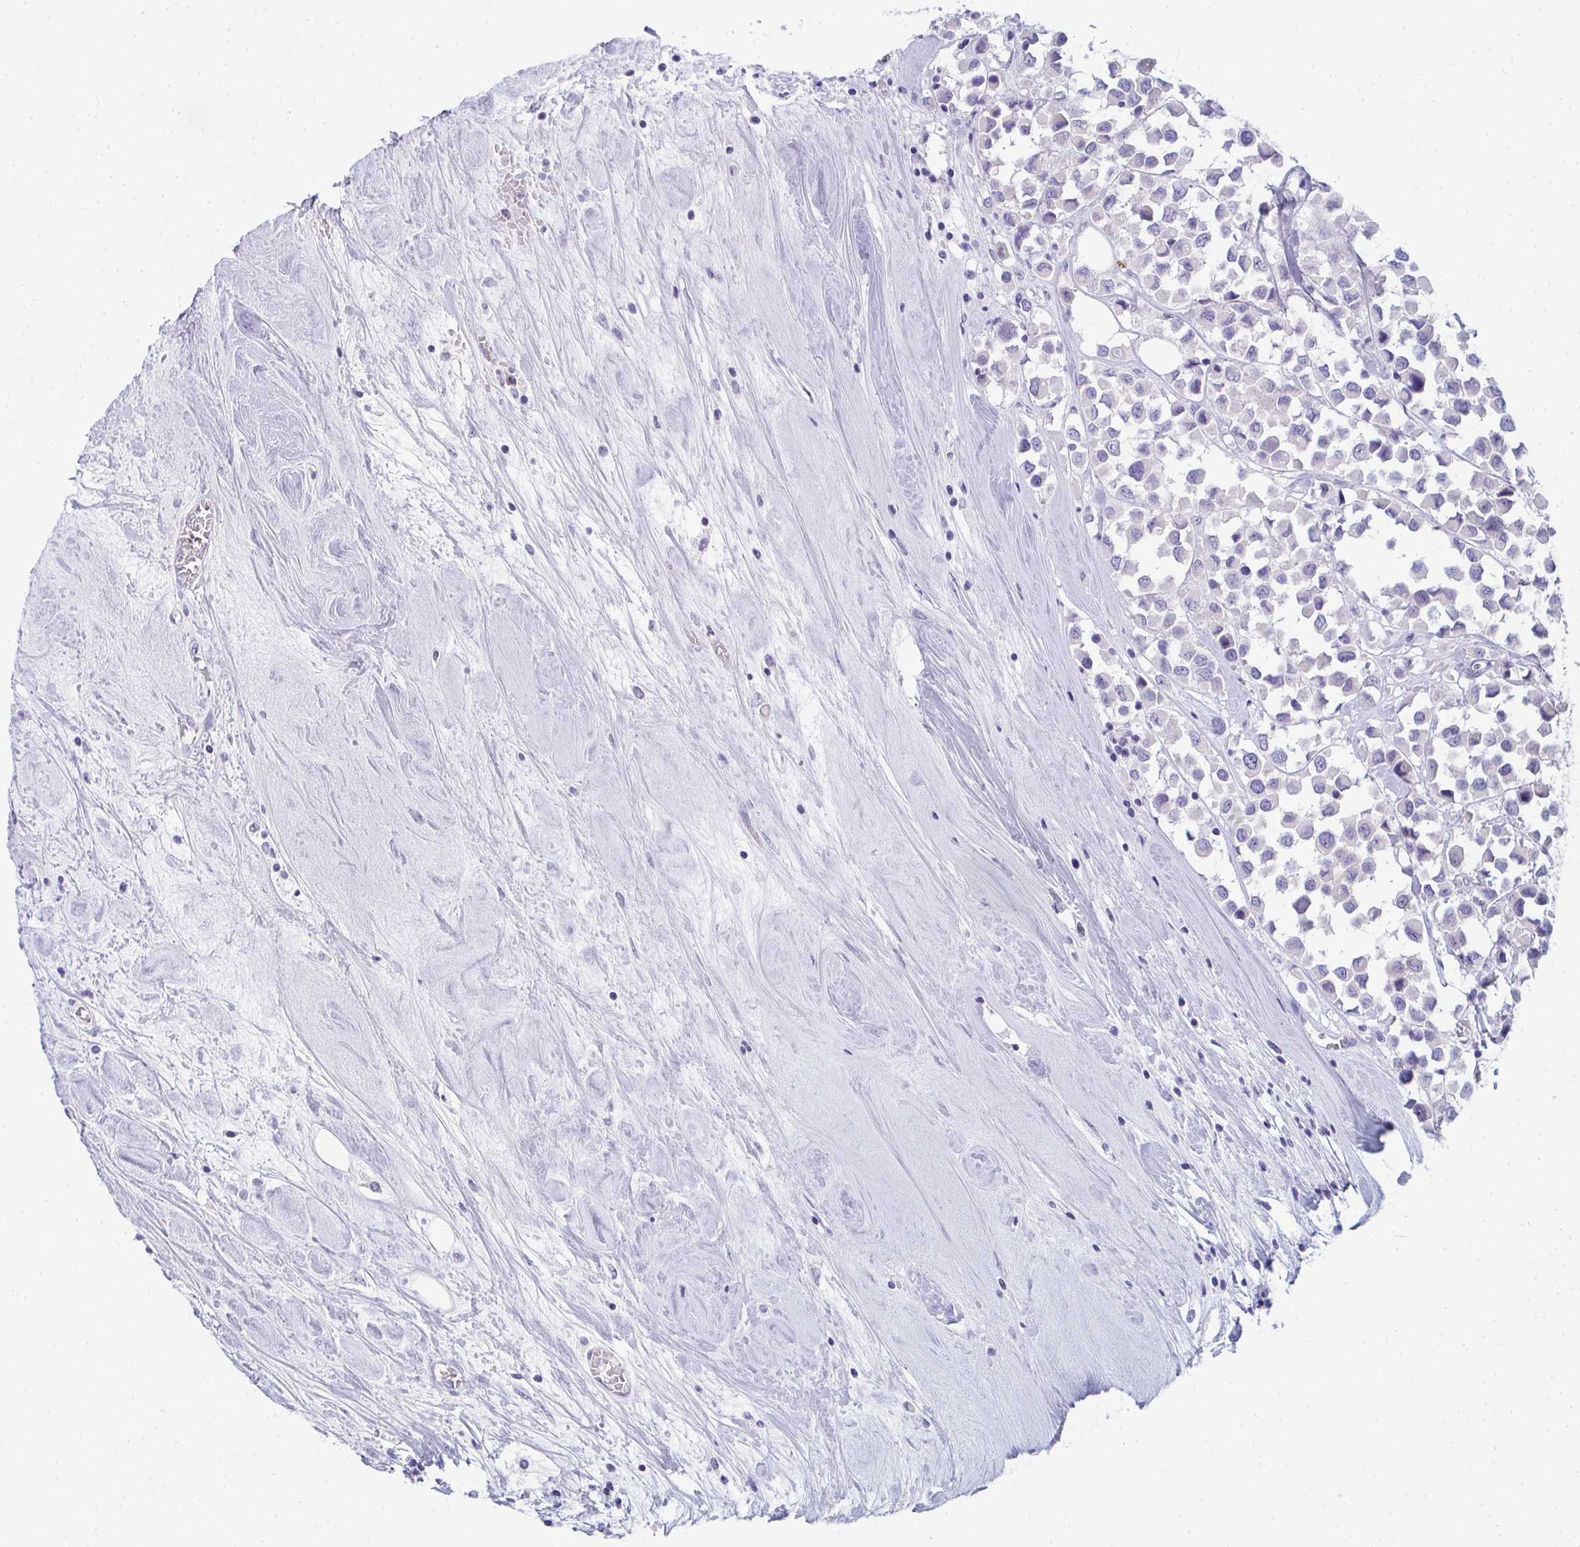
{"staining": {"intensity": "negative", "quantity": "none", "location": "none"}, "tissue": "breast cancer", "cell_type": "Tumor cells", "image_type": "cancer", "snomed": [{"axis": "morphology", "description": "Duct carcinoma"}, {"axis": "topography", "description": "Breast"}], "caption": "Protein analysis of breast infiltrating ductal carcinoma exhibits no significant positivity in tumor cells.", "gene": "TTC30B", "patient": {"sex": "female", "age": 61}}